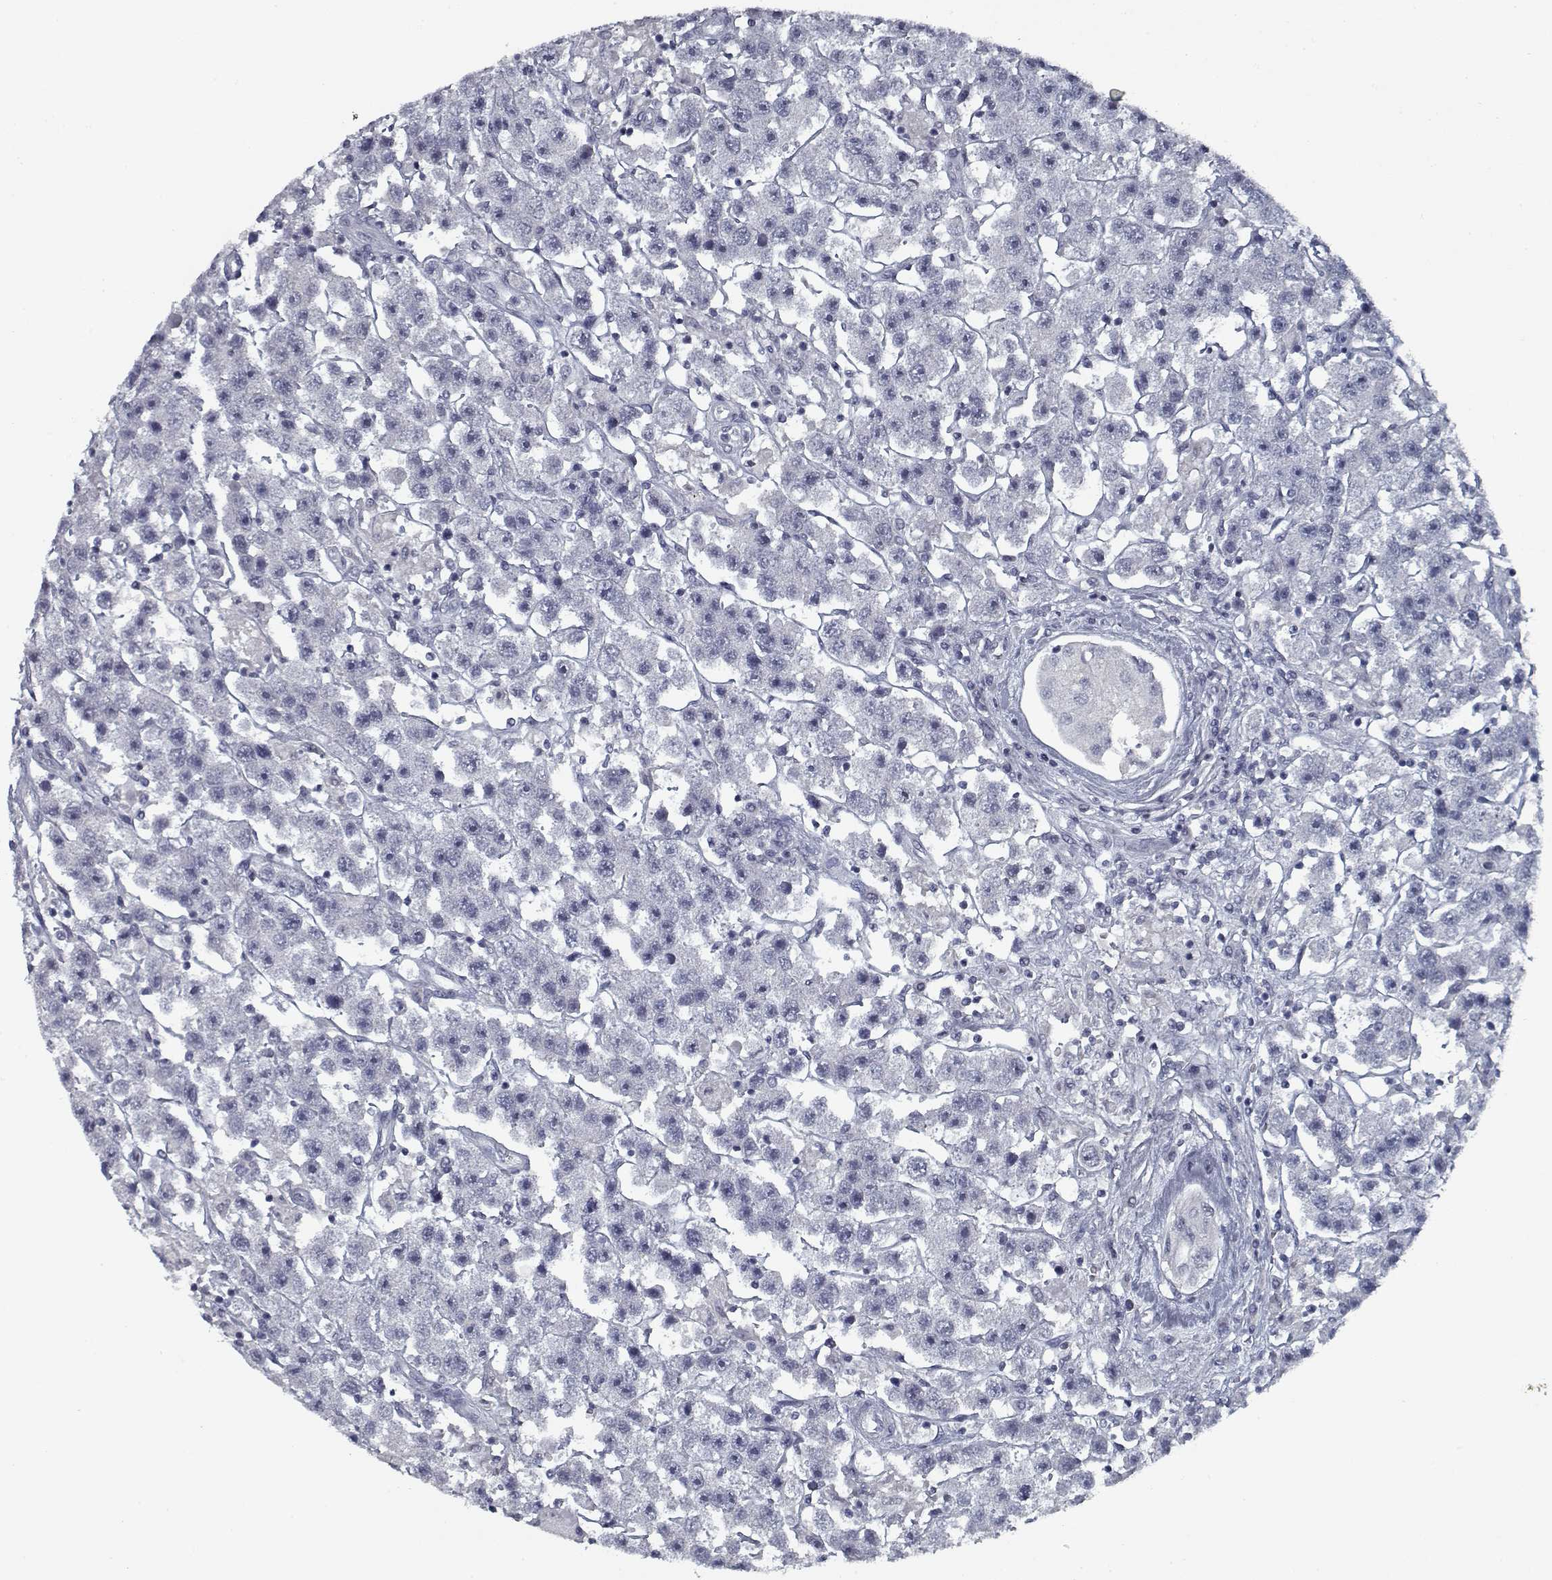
{"staining": {"intensity": "negative", "quantity": "none", "location": "none"}, "tissue": "testis cancer", "cell_type": "Tumor cells", "image_type": "cancer", "snomed": [{"axis": "morphology", "description": "Seminoma, NOS"}, {"axis": "topography", "description": "Testis"}], "caption": "The photomicrograph exhibits no staining of tumor cells in seminoma (testis).", "gene": "GAD2", "patient": {"sex": "male", "age": 45}}